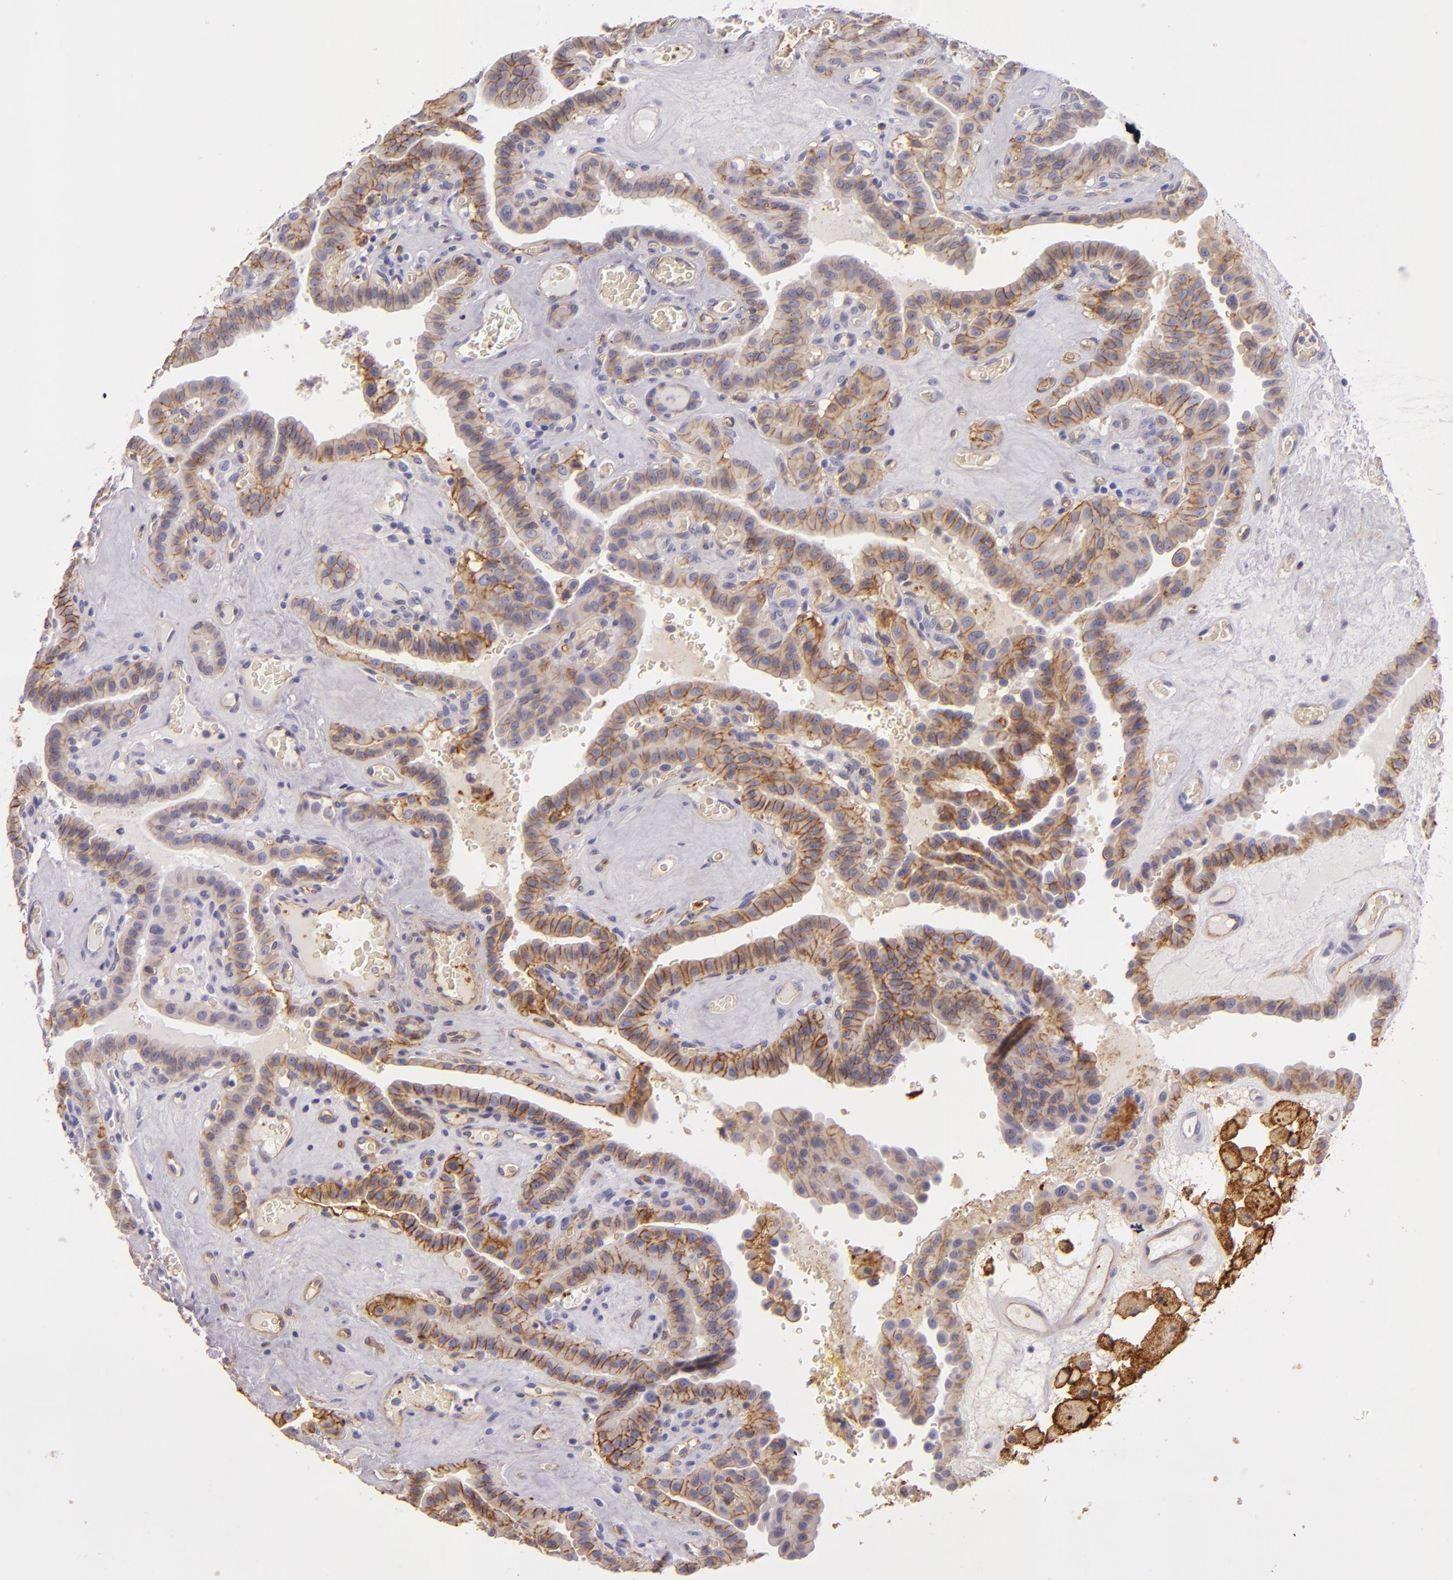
{"staining": {"intensity": "moderate", "quantity": ">75%", "location": "cytoplasmic/membranous"}, "tissue": "thyroid cancer", "cell_type": "Tumor cells", "image_type": "cancer", "snomed": [{"axis": "morphology", "description": "Papillary adenocarcinoma, NOS"}, {"axis": "topography", "description": "Thyroid gland"}], "caption": "Immunohistochemical staining of thyroid papillary adenocarcinoma displays medium levels of moderate cytoplasmic/membranous expression in about >75% of tumor cells.", "gene": "CD9", "patient": {"sex": "male", "age": 87}}